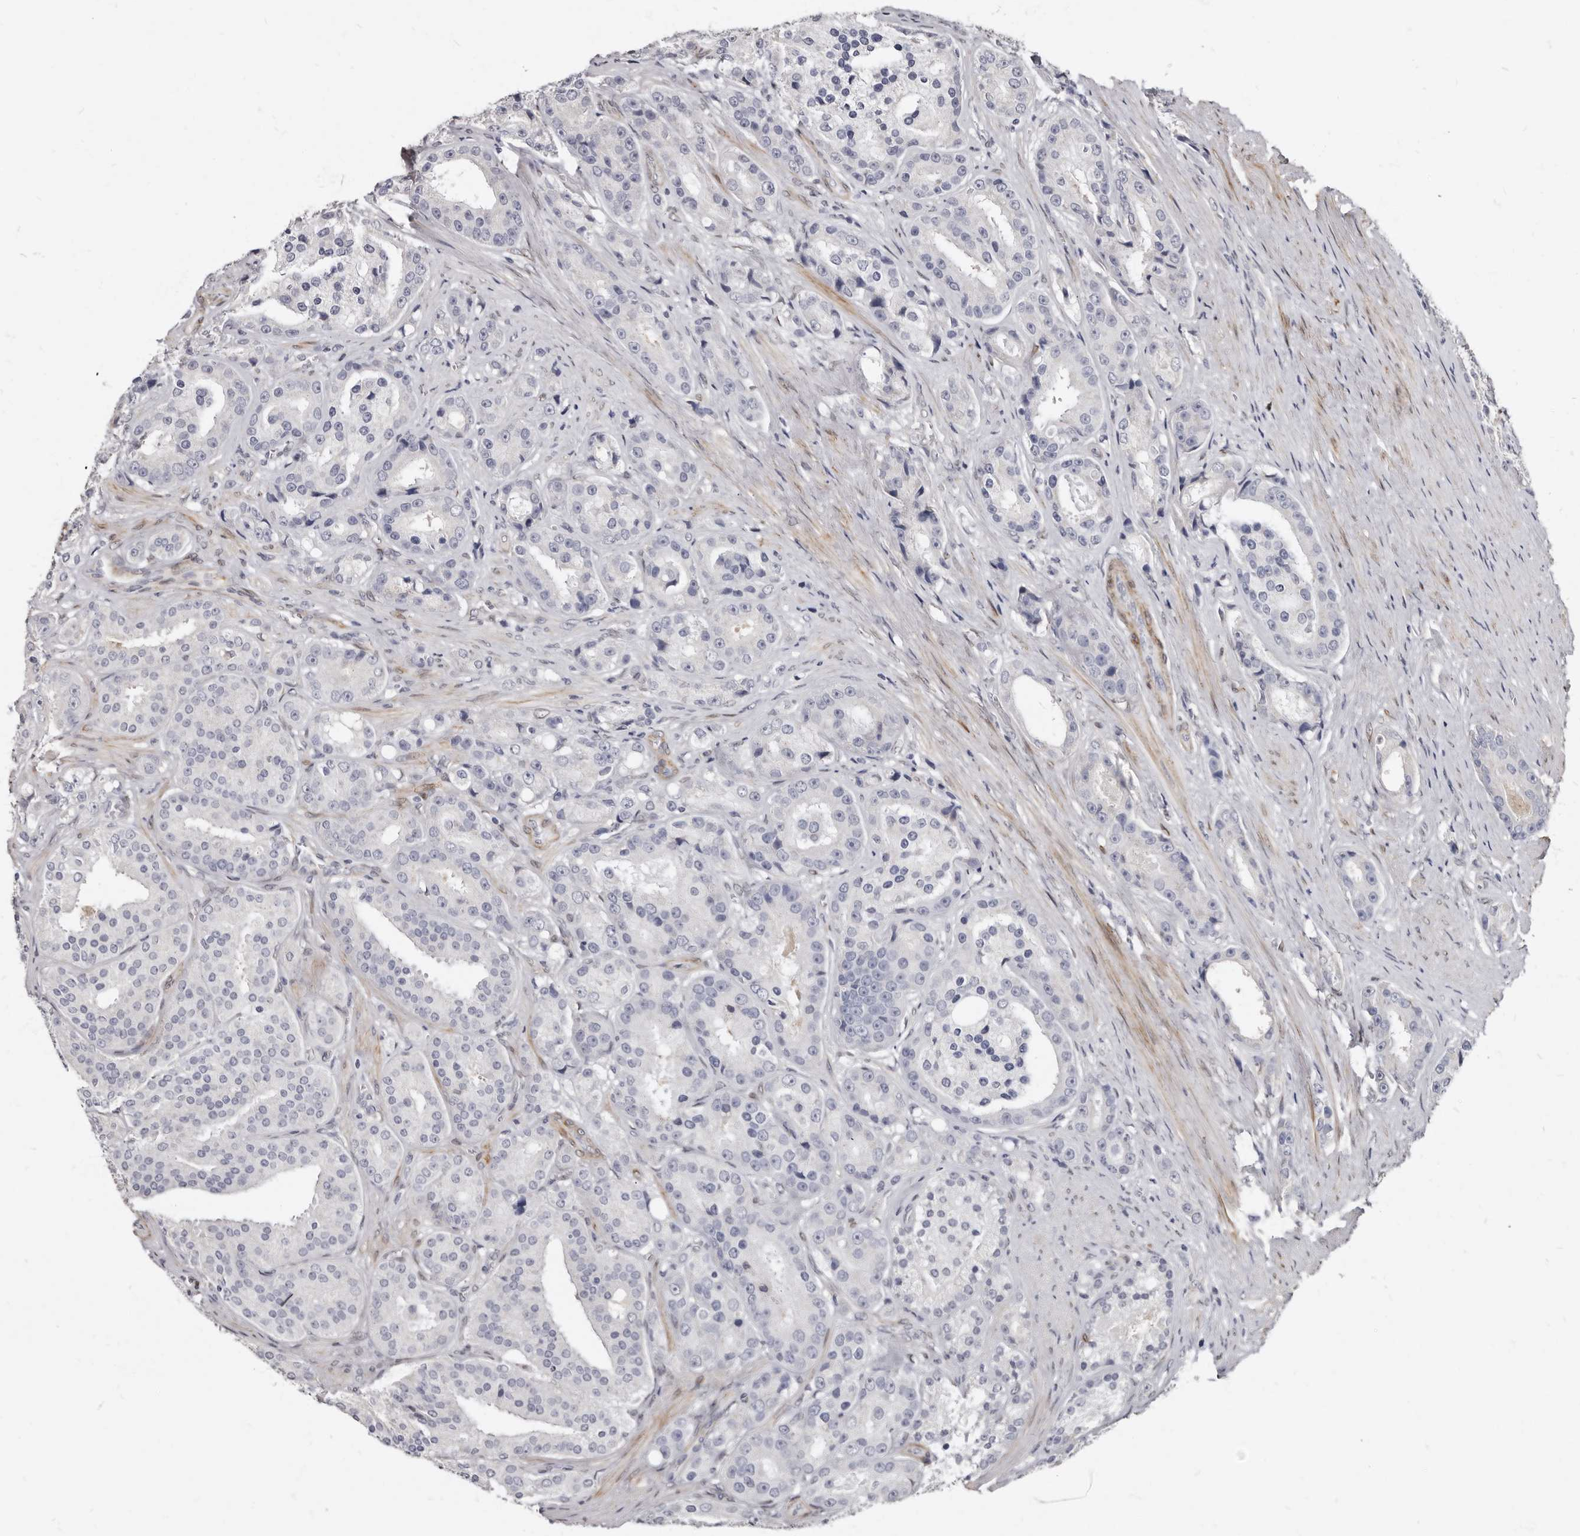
{"staining": {"intensity": "negative", "quantity": "none", "location": "none"}, "tissue": "prostate cancer", "cell_type": "Tumor cells", "image_type": "cancer", "snomed": [{"axis": "morphology", "description": "Adenocarcinoma, High grade"}, {"axis": "topography", "description": "Prostate"}], "caption": "This is an IHC photomicrograph of high-grade adenocarcinoma (prostate). There is no staining in tumor cells.", "gene": "MRGPRF", "patient": {"sex": "male", "age": 60}}